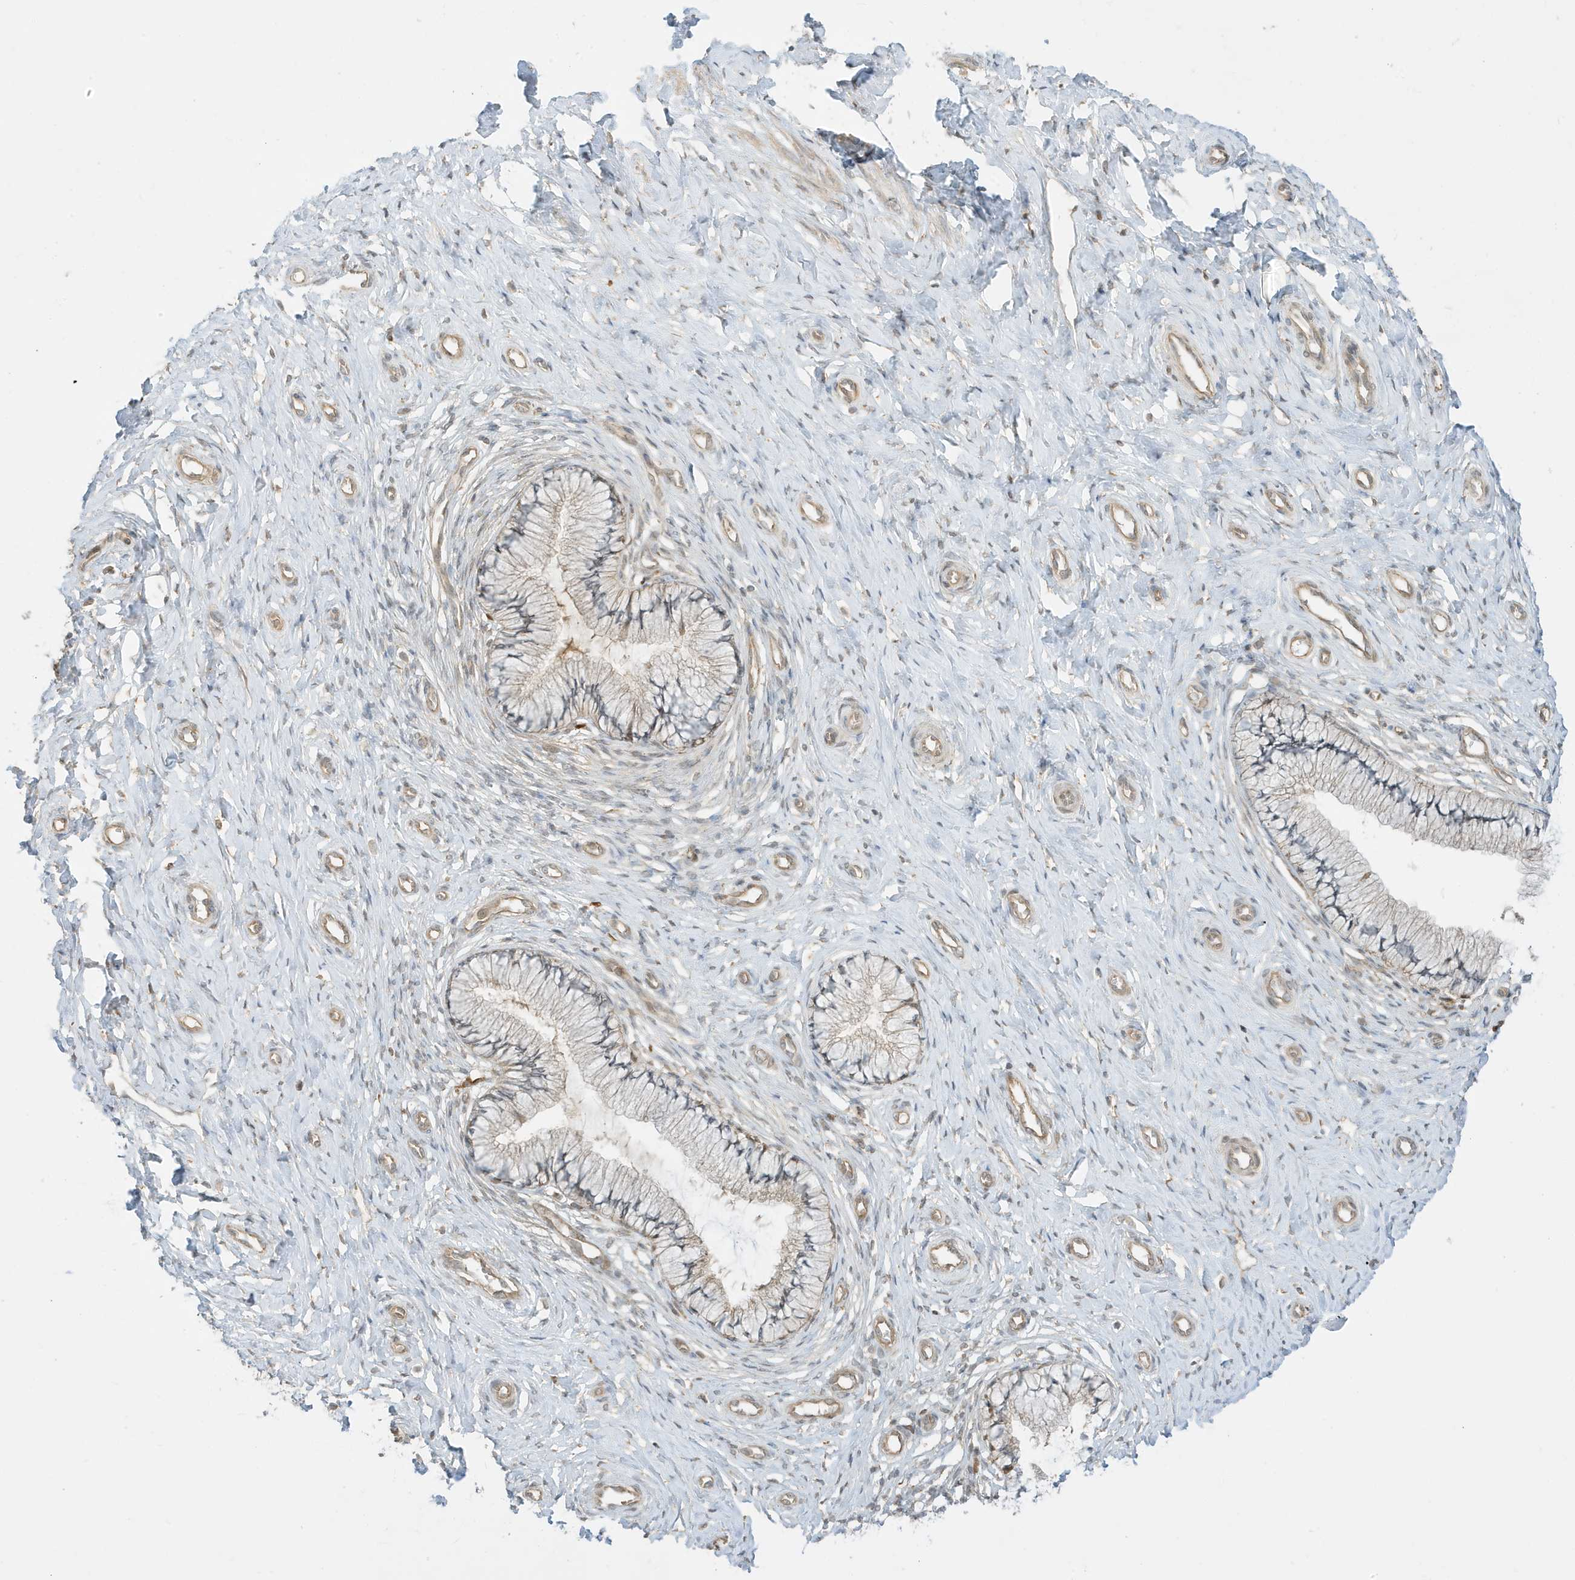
{"staining": {"intensity": "weak", "quantity": "<25%", "location": "cytoplasmic/membranous"}, "tissue": "cervix", "cell_type": "Glandular cells", "image_type": "normal", "snomed": [{"axis": "morphology", "description": "Normal tissue, NOS"}, {"axis": "topography", "description": "Cervix"}], "caption": "Glandular cells show no significant protein expression in benign cervix. The staining was performed using DAB (3,3'-diaminobenzidine) to visualize the protein expression in brown, while the nuclei were stained in blue with hematoxylin (Magnification: 20x).", "gene": "SCARF2", "patient": {"sex": "female", "age": 36}}